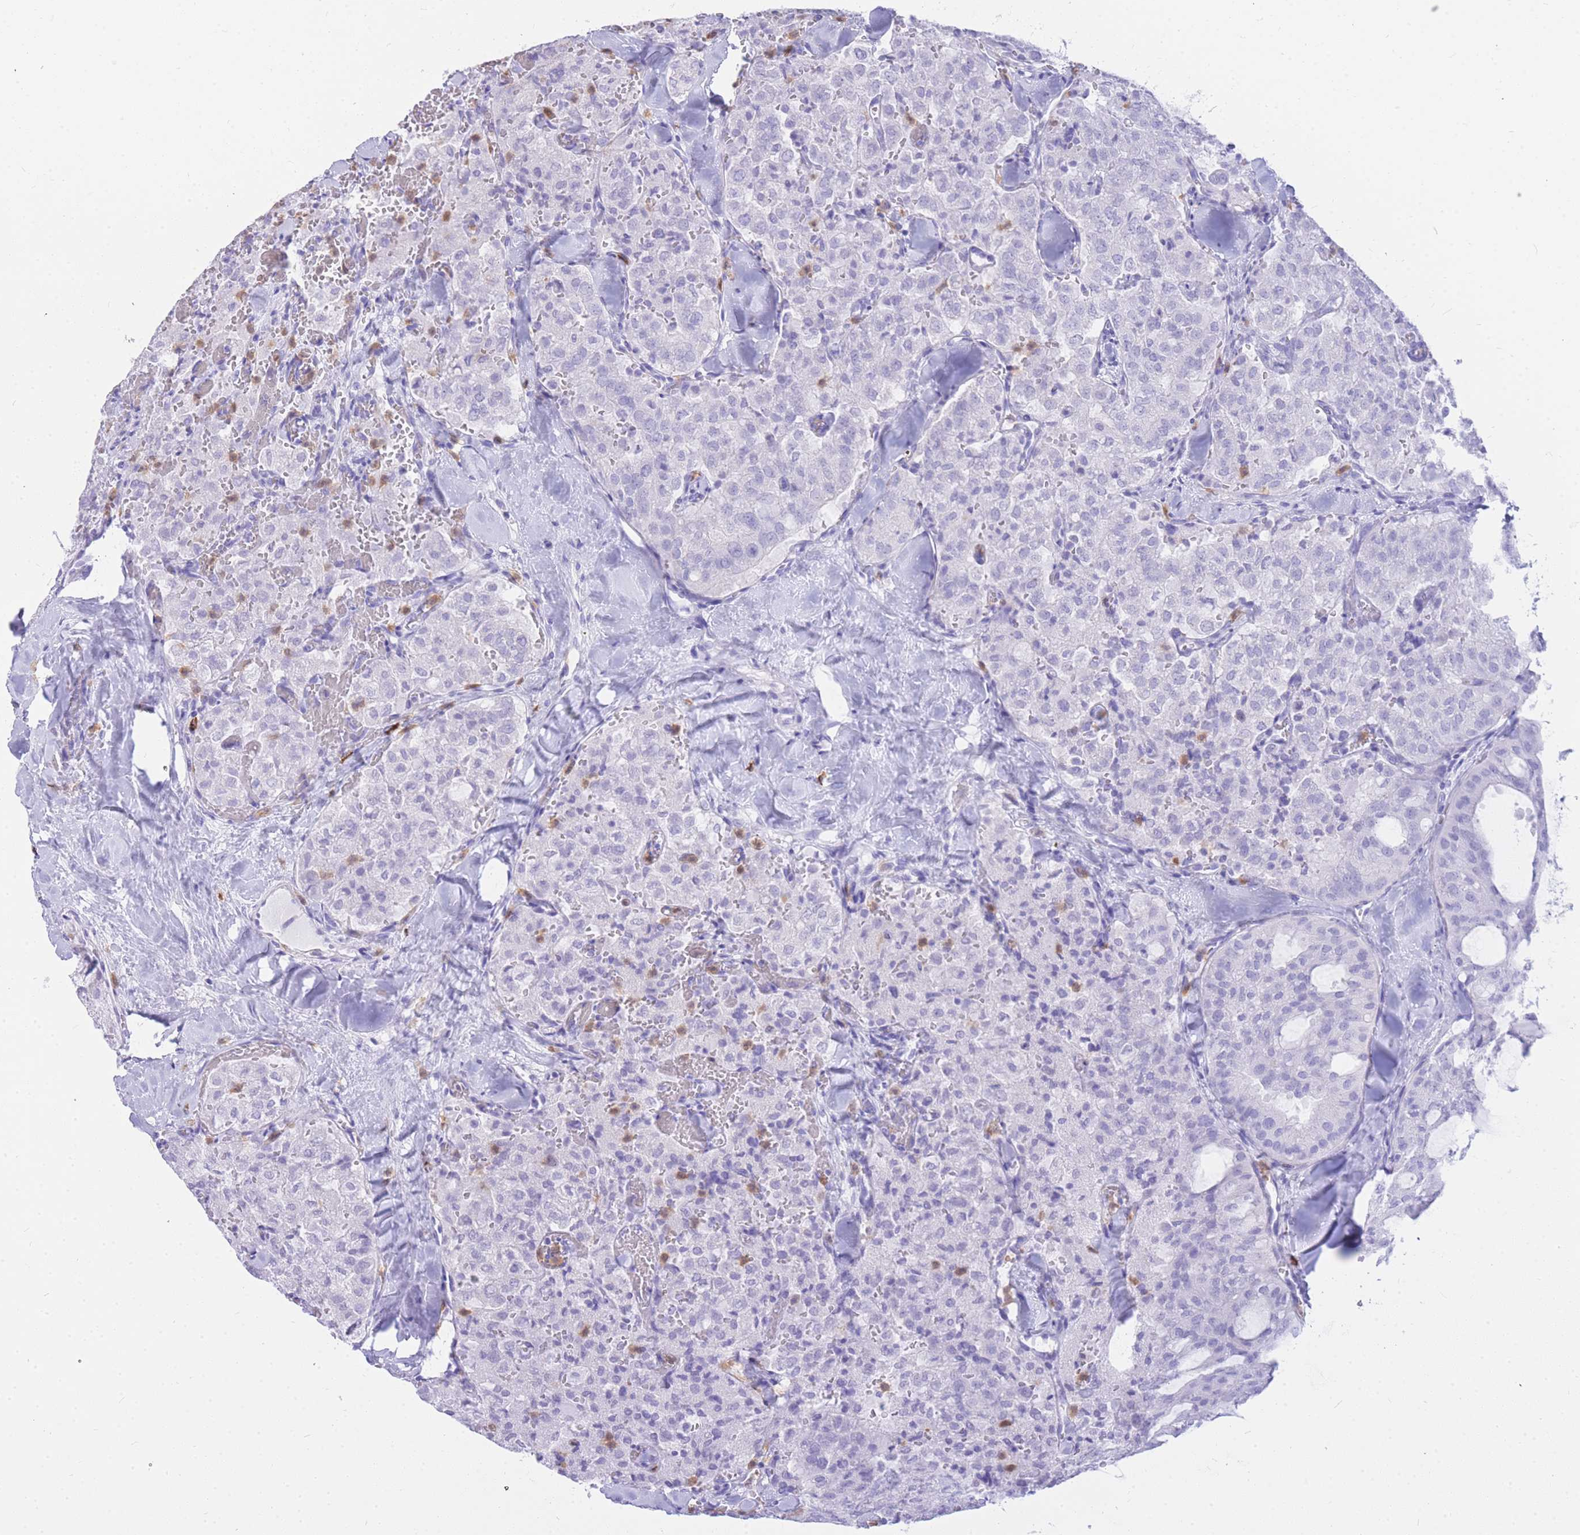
{"staining": {"intensity": "negative", "quantity": "none", "location": "none"}, "tissue": "thyroid cancer", "cell_type": "Tumor cells", "image_type": "cancer", "snomed": [{"axis": "morphology", "description": "Follicular adenoma carcinoma, NOS"}, {"axis": "topography", "description": "Thyroid gland"}], "caption": "An immunohistochemistry micrograph of follicular adenoma carcinoma (thyroid) is shown. There is no staining in tumor cells of follicular adenoma carcinoma (thyroid). (DAB IHC with hematoxylin counter stain).", "gene": "HERC1", "patient": {"sex": "male", "age": 75}}